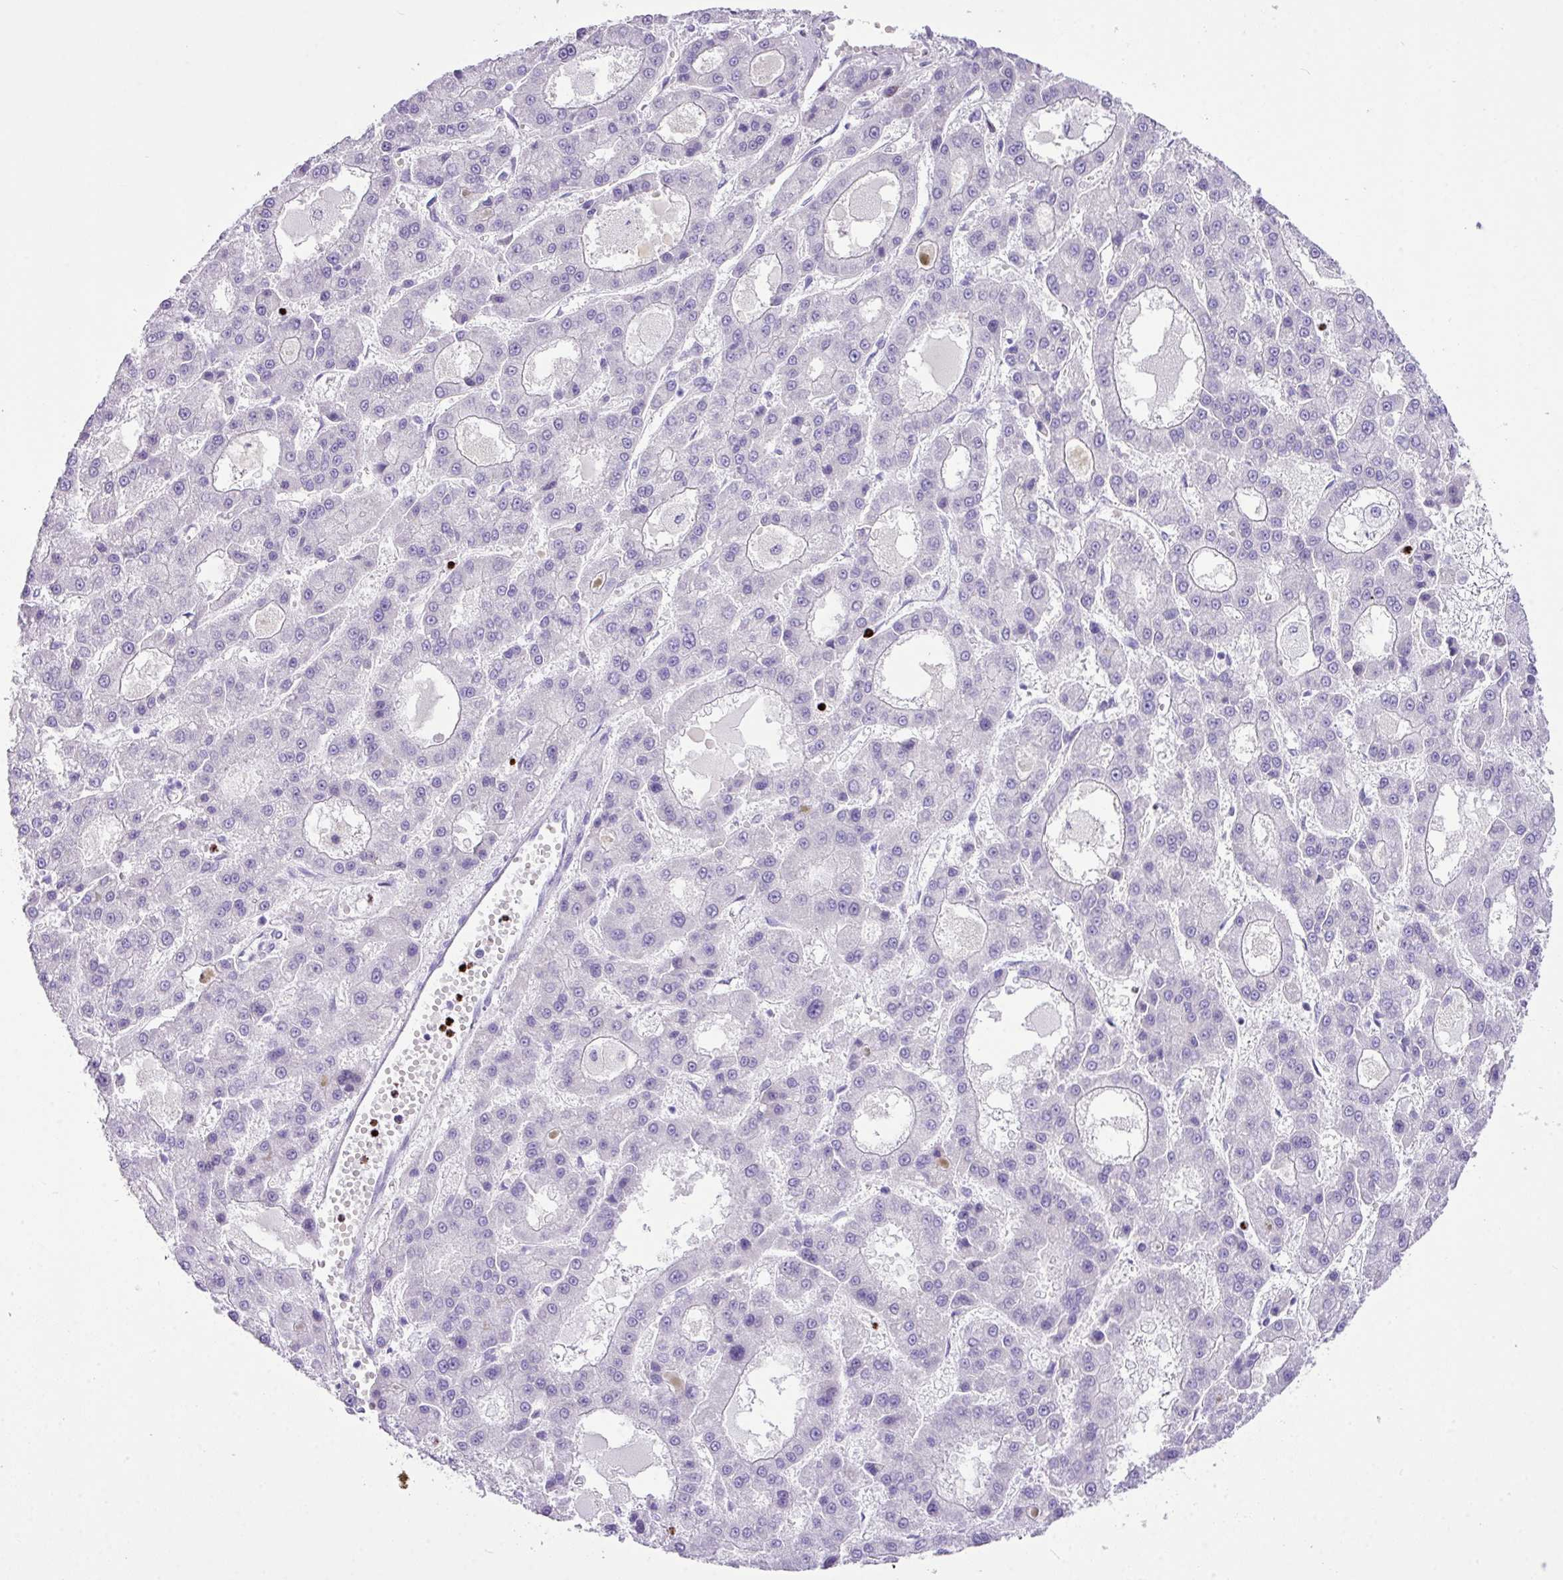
{"staining": {"intensity": "negative", "quantity": "none", "location": "none"}, "tissue": "liver cancer", "cell_type": "Tumor cells", "image_type": "cancer", "snomed": [{"axis": "morphology", "description": "Carcinoma, Hepatocellular, NOS"}, {"axis": "topography", "description": "Liver"}], "caption": "An image of human liver cancer (hepatocellular carcinoma) is negative for staining in tumor cells.", "gene": "RCAN2", "patient": {"sex": "male", "age": 70}}